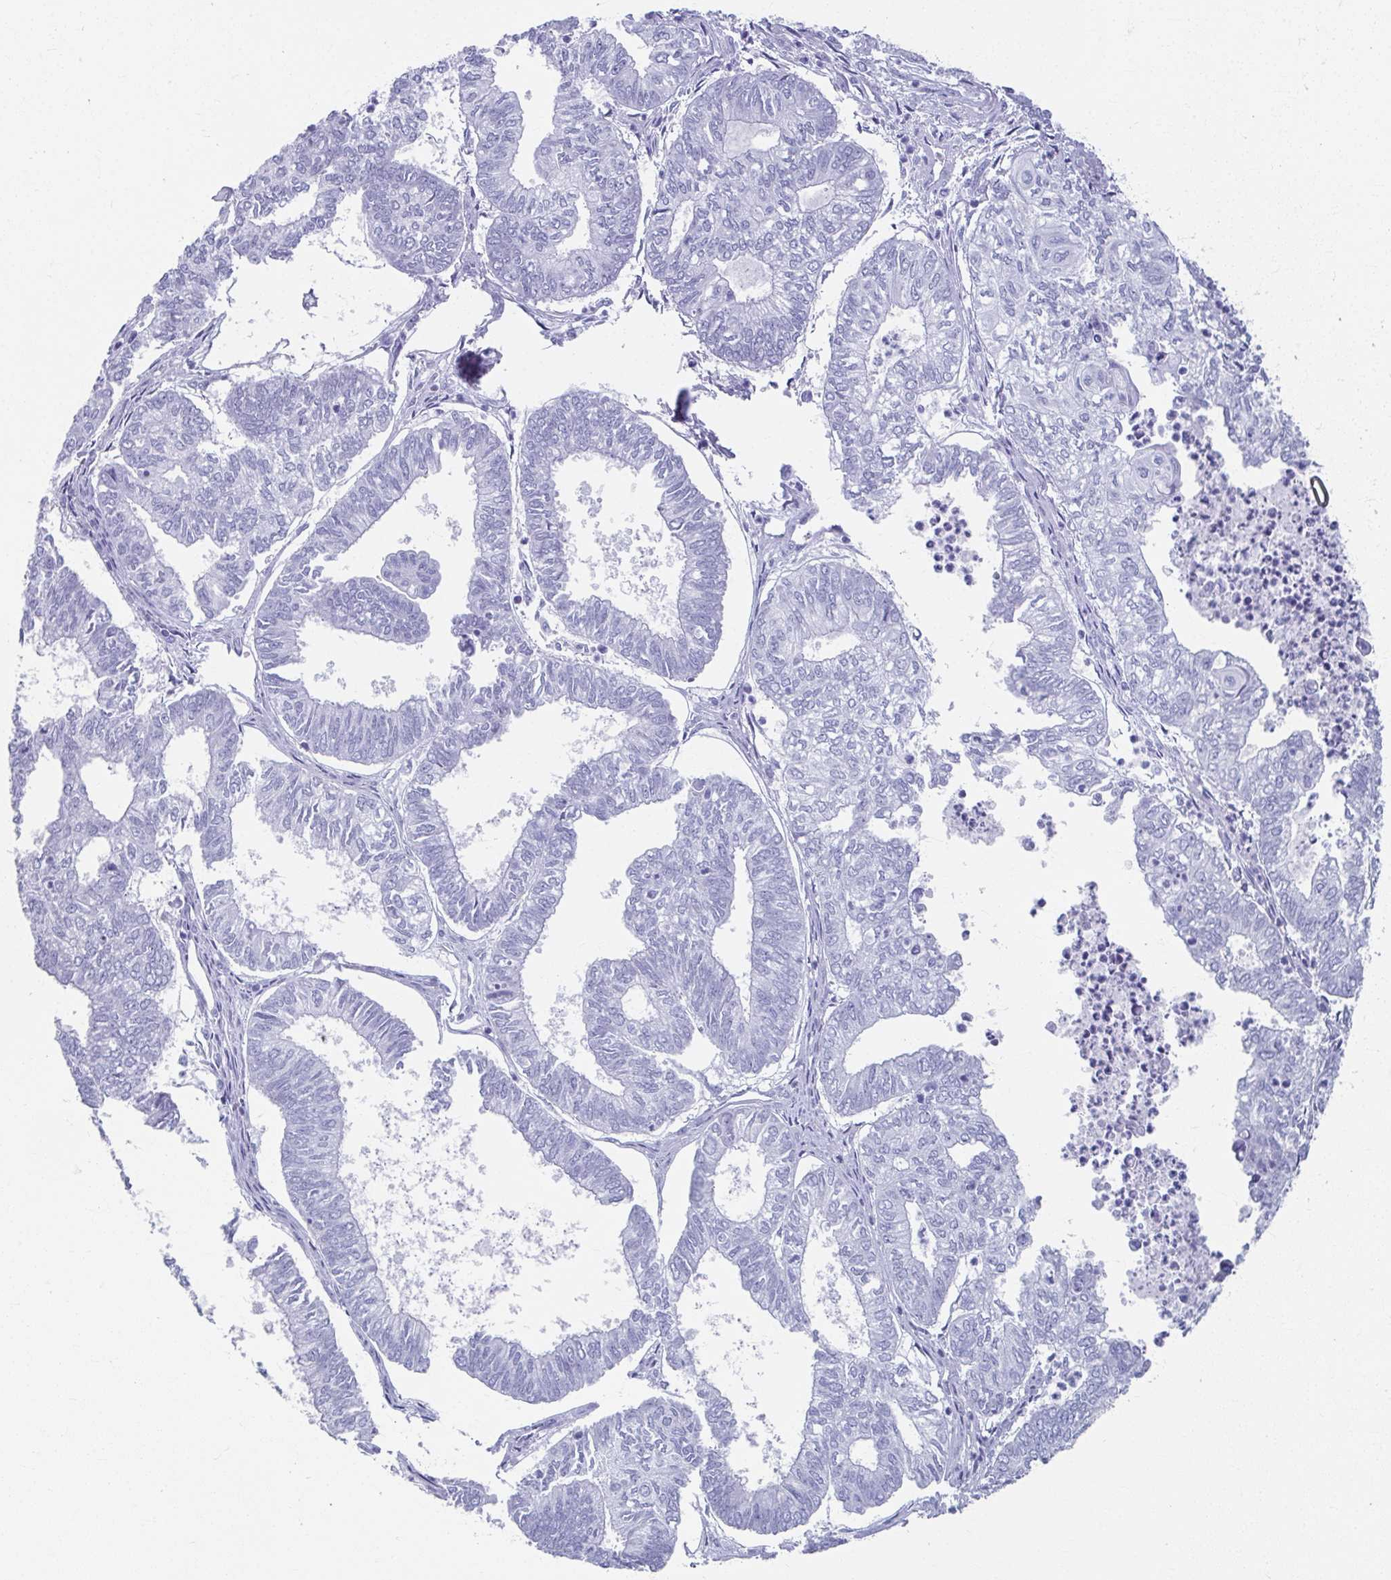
{"staining": {"intensity": "negative", "quantity": "none", "location": "none"}, "tissue": "ovarian cancer", "cell_type": "Tumor cells", "image_type": "cancer", "snomed": [{"axis": "morphology", "description": "Carcinoma, endometroid"}, {"axis": "topography", "description": "Ovary"}], "caption": "Endometroid carcinoma (ovarian) was stained to show a protein in brown. There is no significant positivity in tumor cells. The staining is performed using DAB (3,3'-diaminobenzidine) brown chromogen with nuclei counter-stained in using hematoxylin.", "gene": "GHRL", "patient": {"sex": "female", "age": 64}}